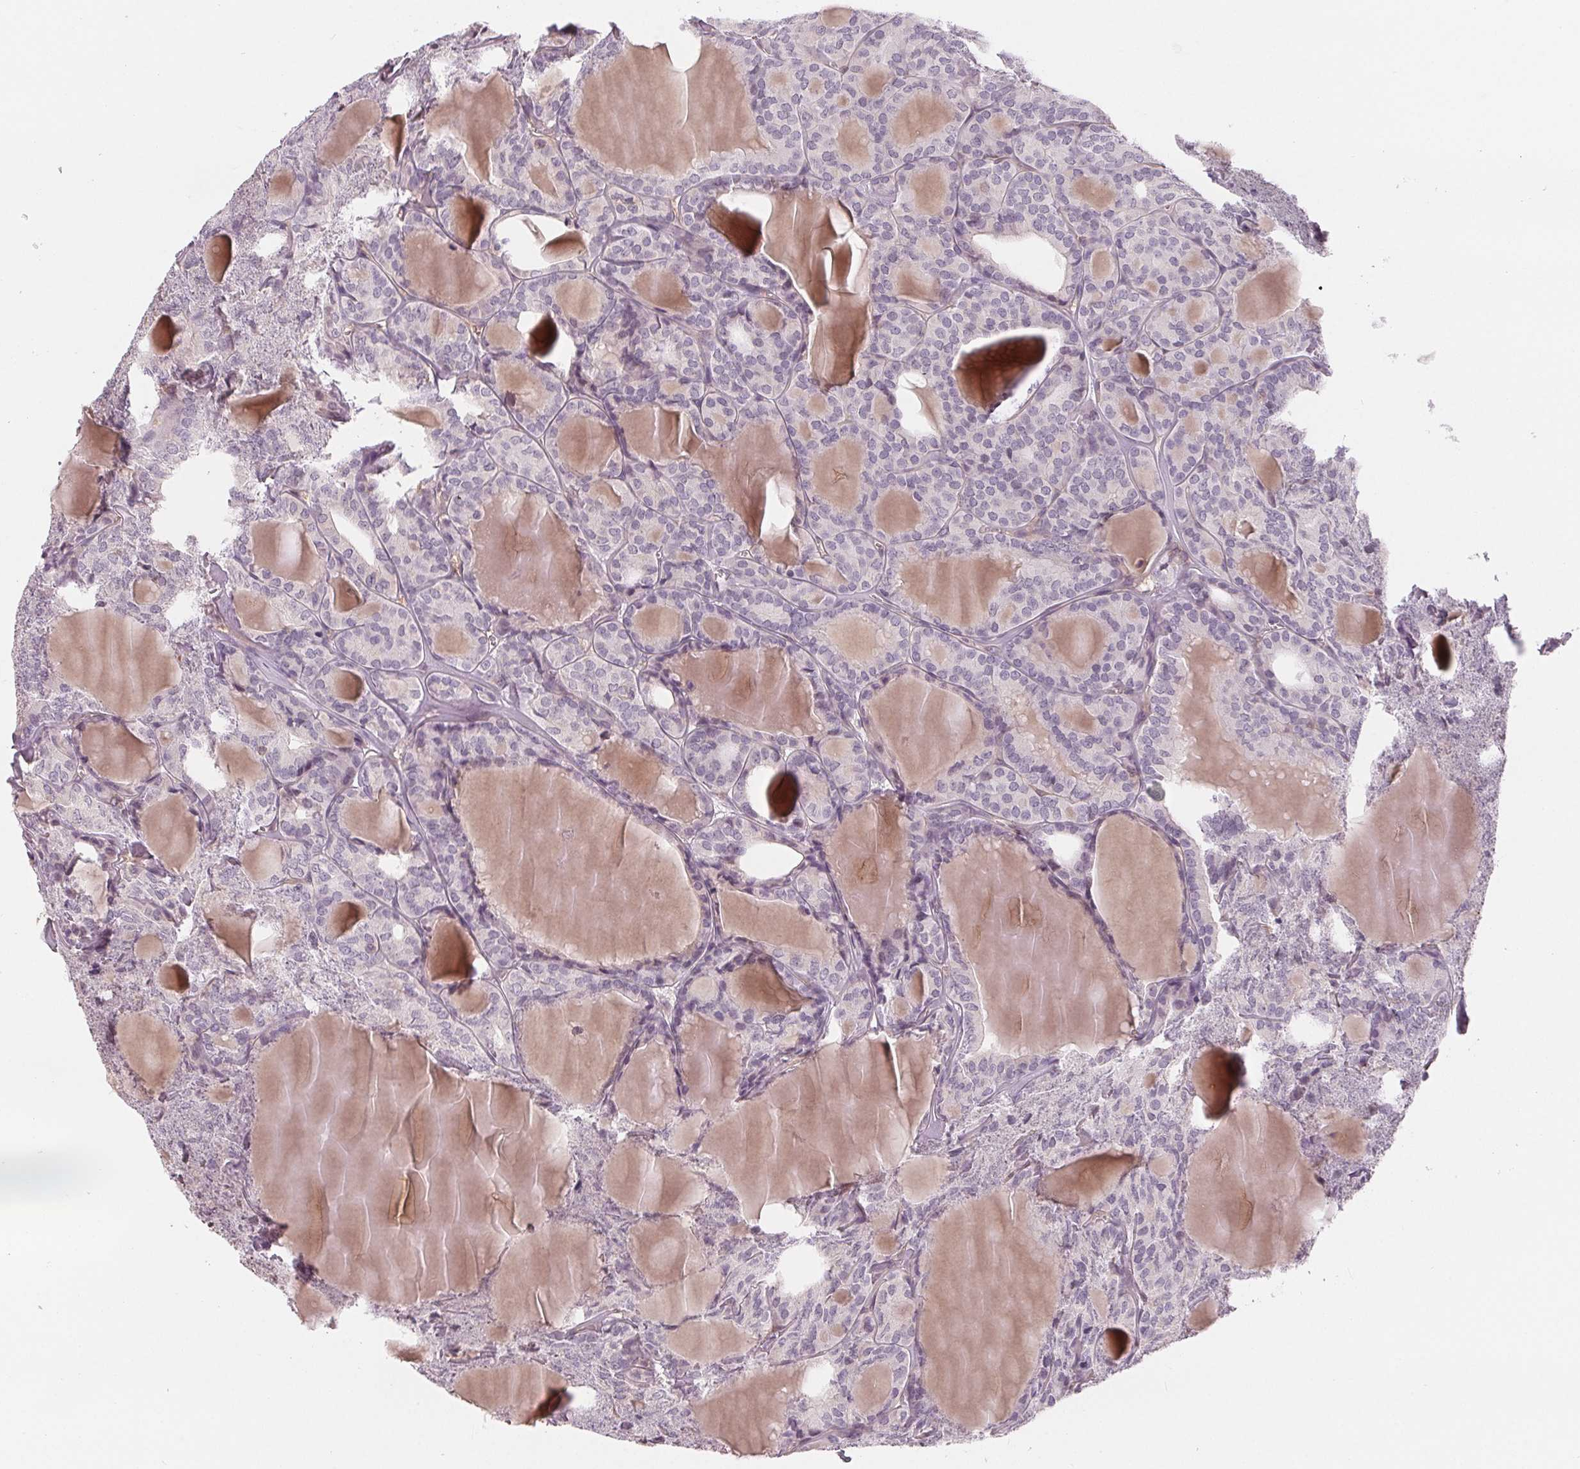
{"staining": {"intensity": "negative", "quantity": "none", "location": "none"}, "tissue": "thyroid cancer", "cell_type": "Tumor cells", "image_type": "cancer", "snomed": [{"axis": "morphology", "description": "Follicular adenoma carcinoma, NOS"}, {"axis": "topography", "description": "Thyroid gland"}], "caption": "High magnification brightfield microscopy of follicular adenoma carcinoma (thyroid) stained with DAB (brown) and counterstained with hematoxylin (blue): tumor cells show no significant positivity.", "gene": "CFC1", "patient": {"sex": "male", "age": 74}}